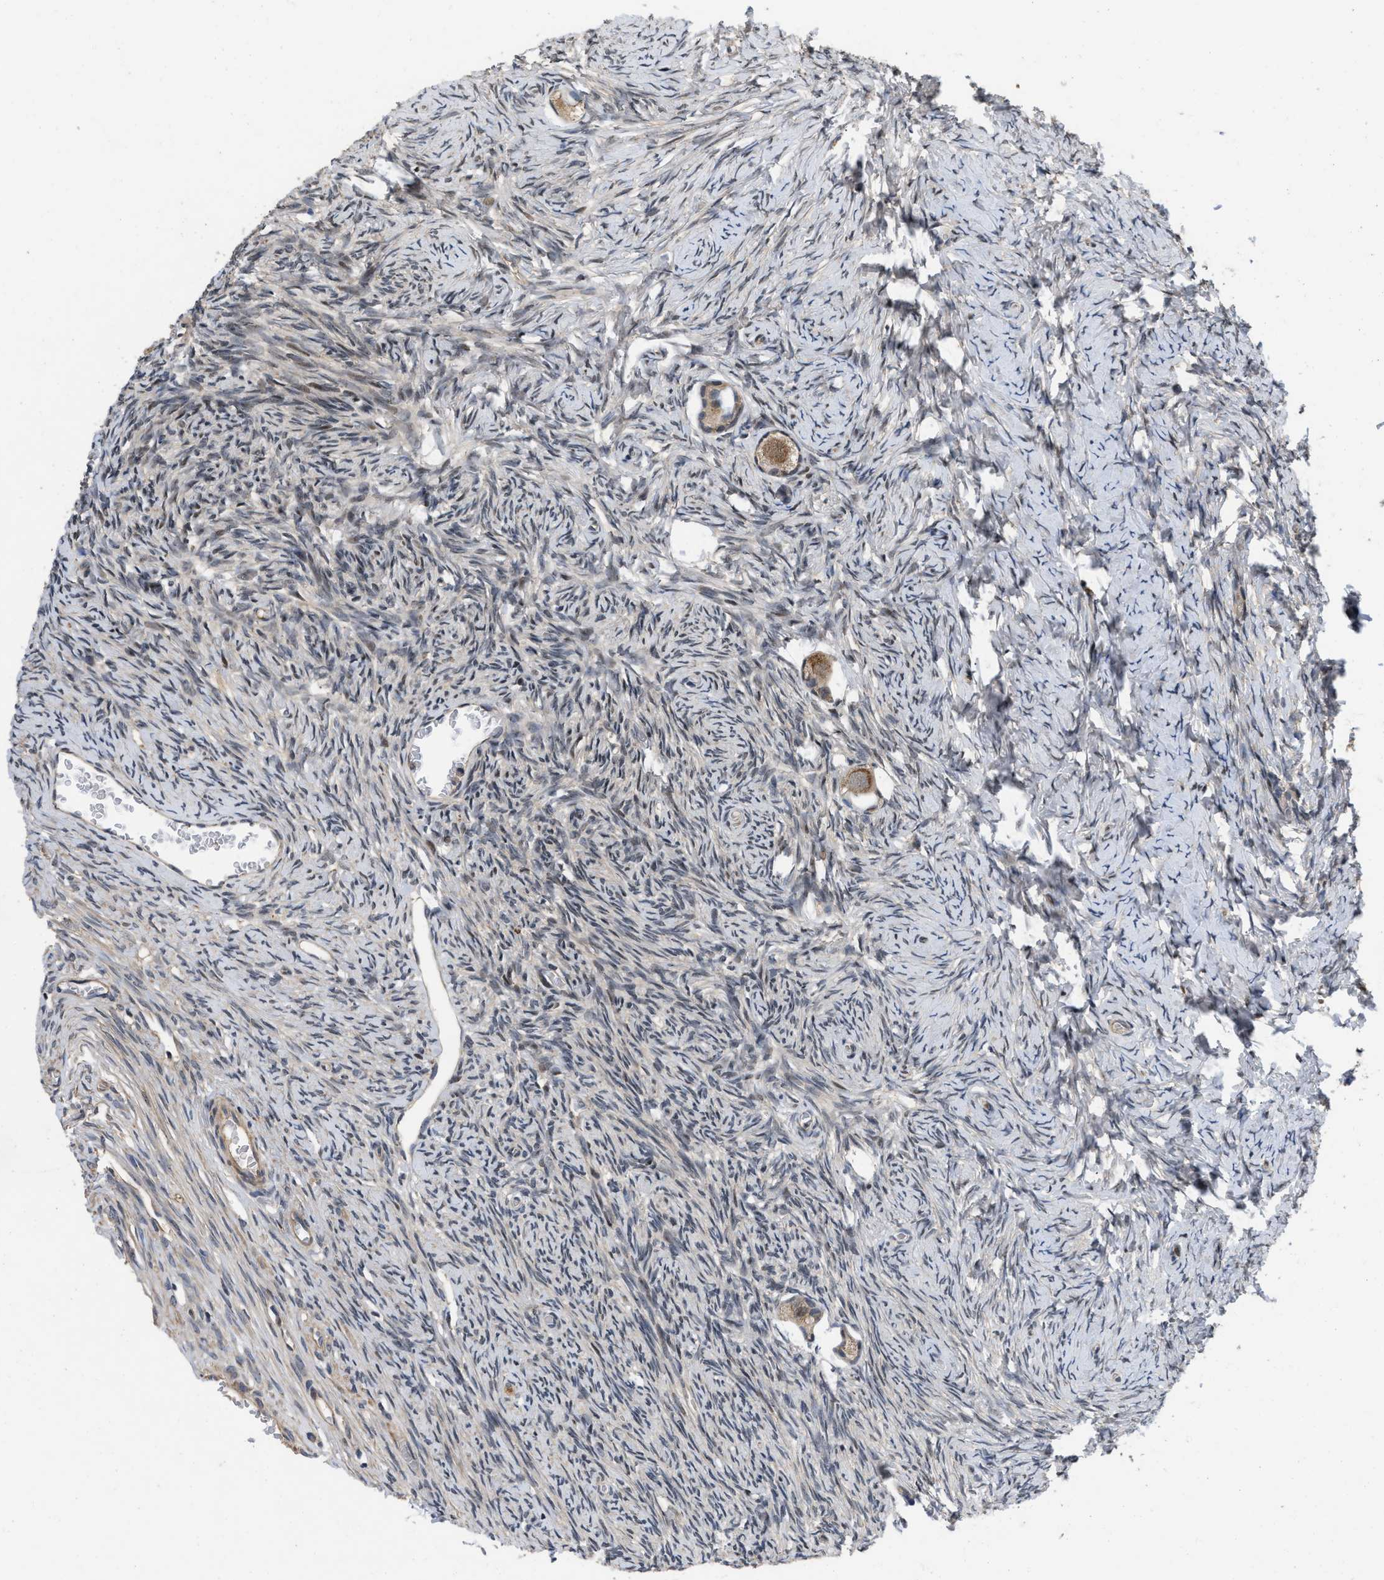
{"staining": {"intensity": "moderate", "quantity": ">75%", "location": "cytoplasmic/membranous"}, "tissue": "ovary", "cell_type": "Follicle cells", "image_type": "normal", "snomed": [{"axis": "morphology", "description": "Normal tissue, NOS"}, {"axis": "topography", "description": "Ovary"}], "caption": "Brown immunohistochemical staining in normal human ovary exhibits moderate cytoplasmic/membranous positivity in about >75% of follicle cells.", "gene": "PRDM14", "patient": {"sex": "female", "age": 27}}